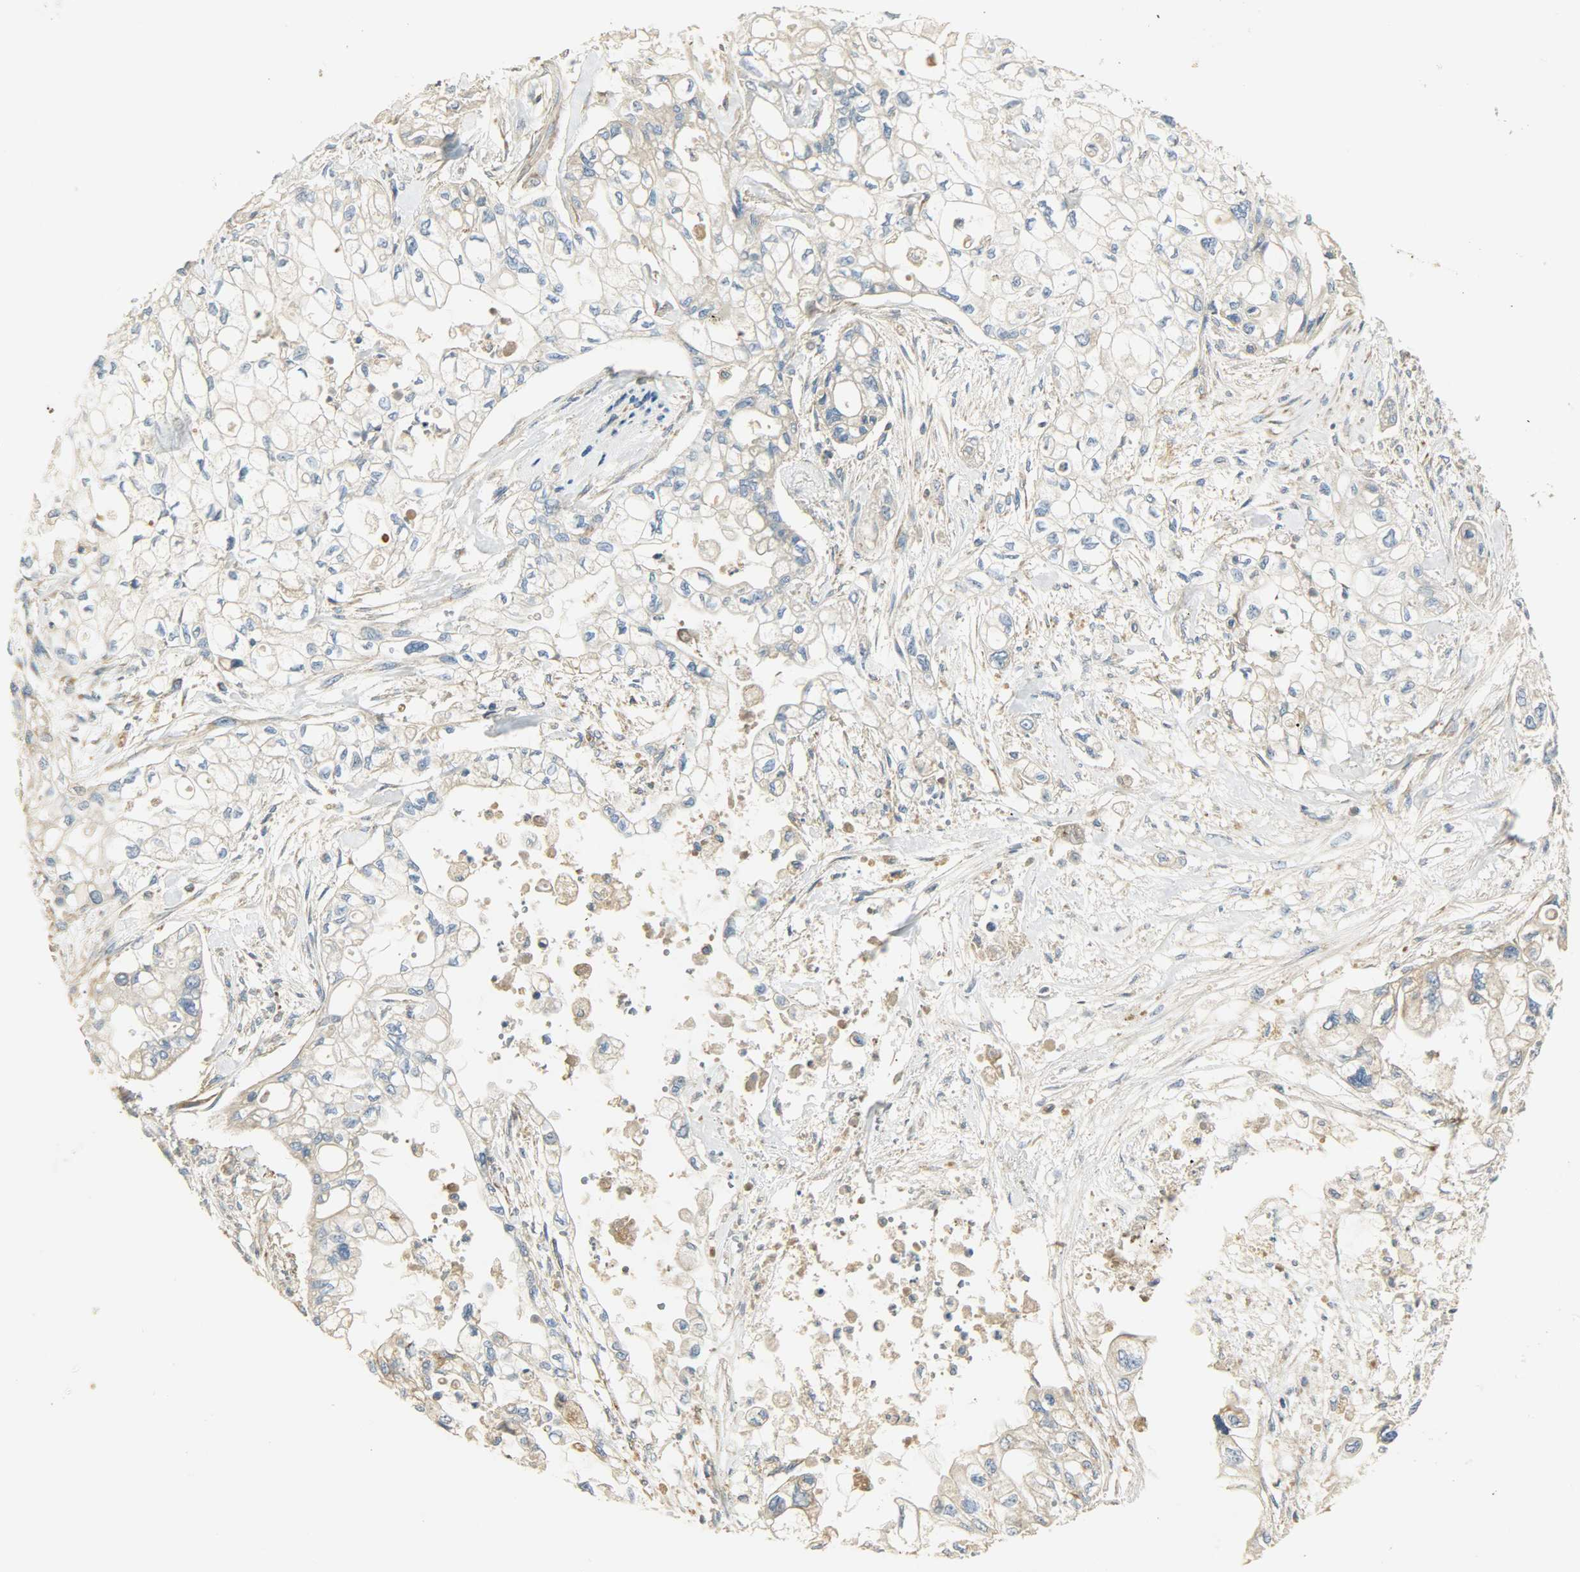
{"staining": {"intensity": "moderate", "quantity": ">75%", "location": "cytoplasmic/membranous"}, "tissue": "pancreatic cancer", "cell_type": "Tumor cells", "image_type": "cancer", "snomed": [{"axis": "morphology", "description": "Normal tissue, NOS"}, {"axis": "topography", "description": "Pancreas"}], "caption": "Tumor cells exhibit moderate cytoplasmic/membranous expression in about >75% of cells in pancreatic cancer.", "gene": "NNT", "patient": {"sex": "male", "age": 42}}